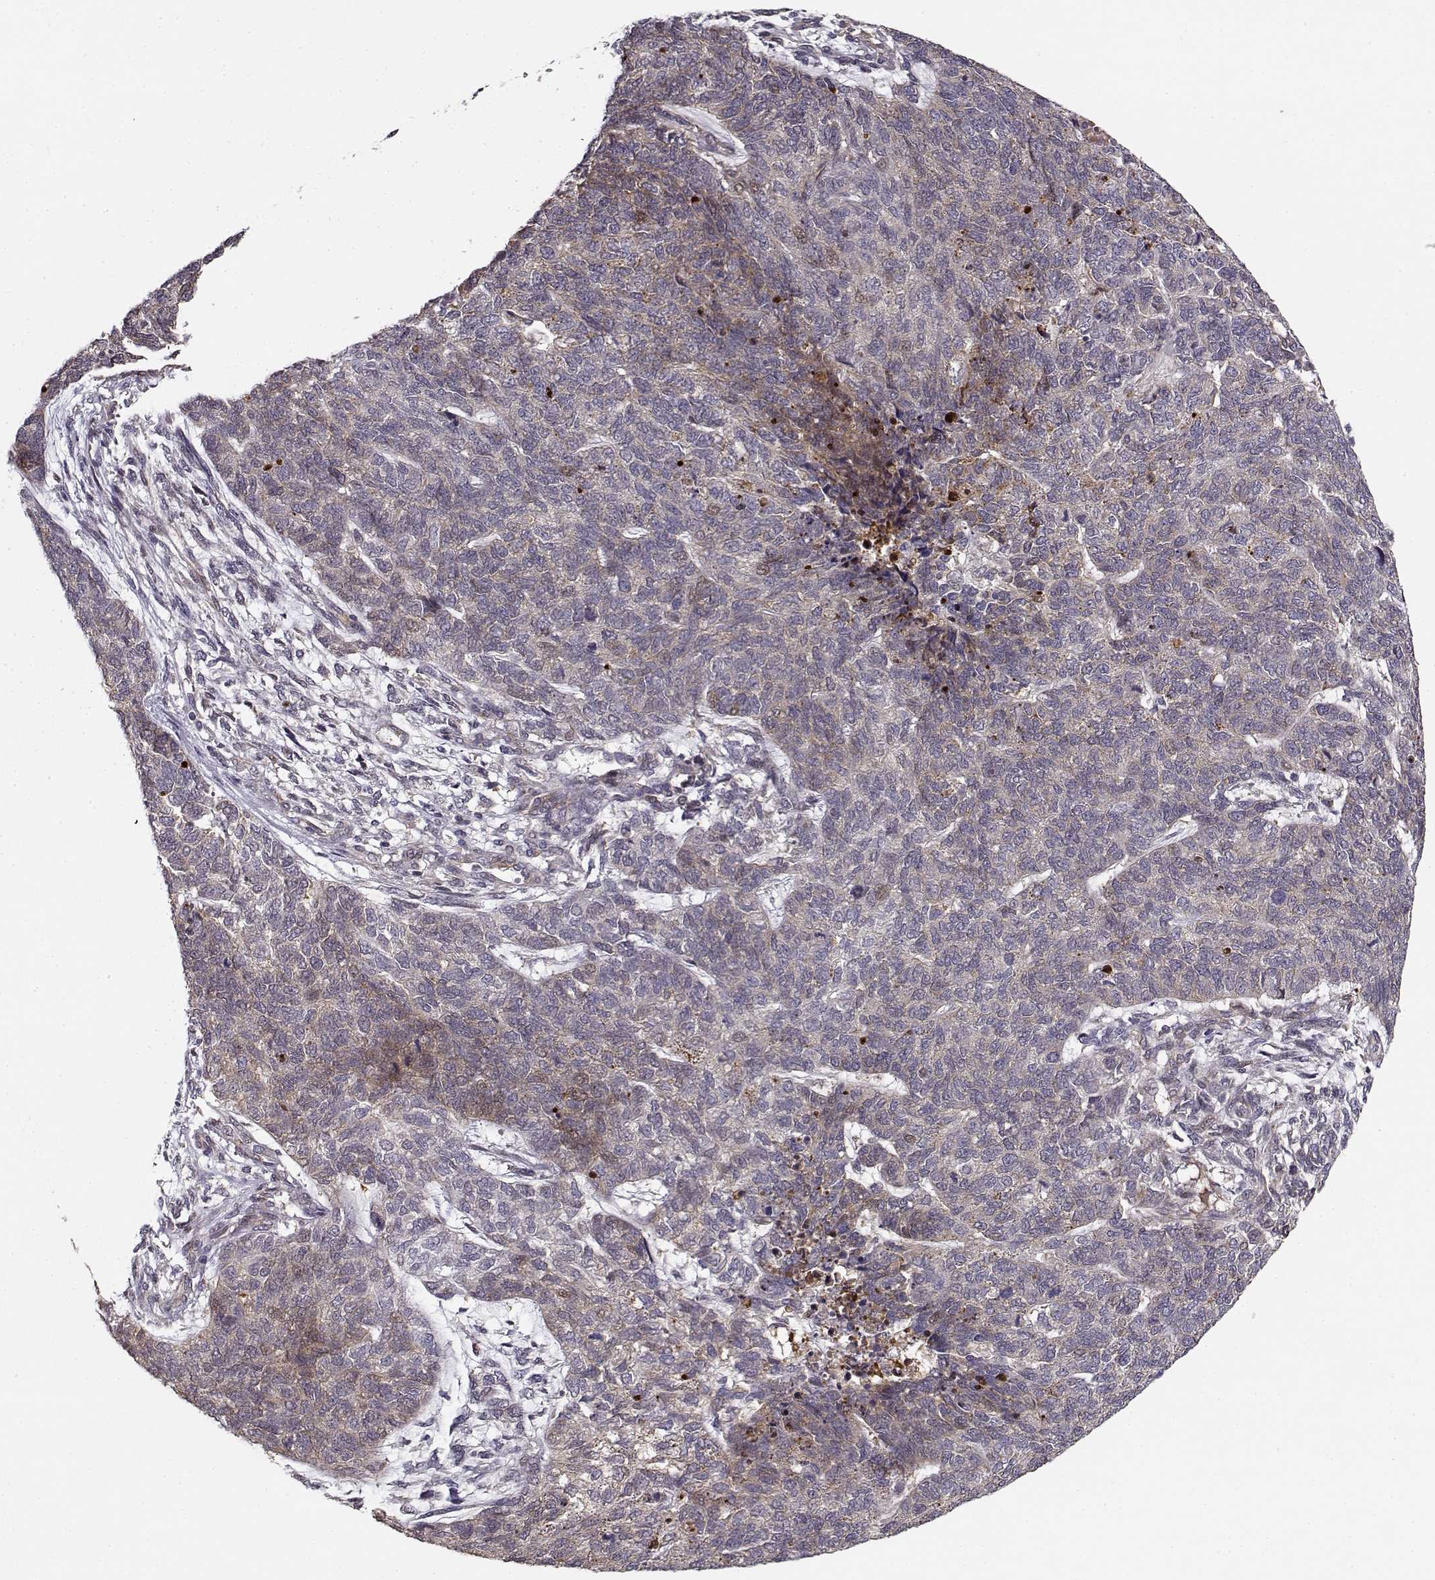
{"staining": {"intensity": "weak", "quantity": "<25%", "location": "cytoplasmic/membranous"}, "tissue": "cervical cancer", "cell_type": "Tumor cells", "image_type": "cancer", "snomed": [{"axis": "morphology", "description": "Squamous cell carcinoma, NOS"}, {"axis": "topography", "description": "Cervix"}], "caption": "A high-resolution image shows IHC staining of cervical squamous cell carcinoma, which exhibits no significant staining in tumor cells.", "gene": "RGS9BP", "patient": {"sex": "female", "age": 63}}